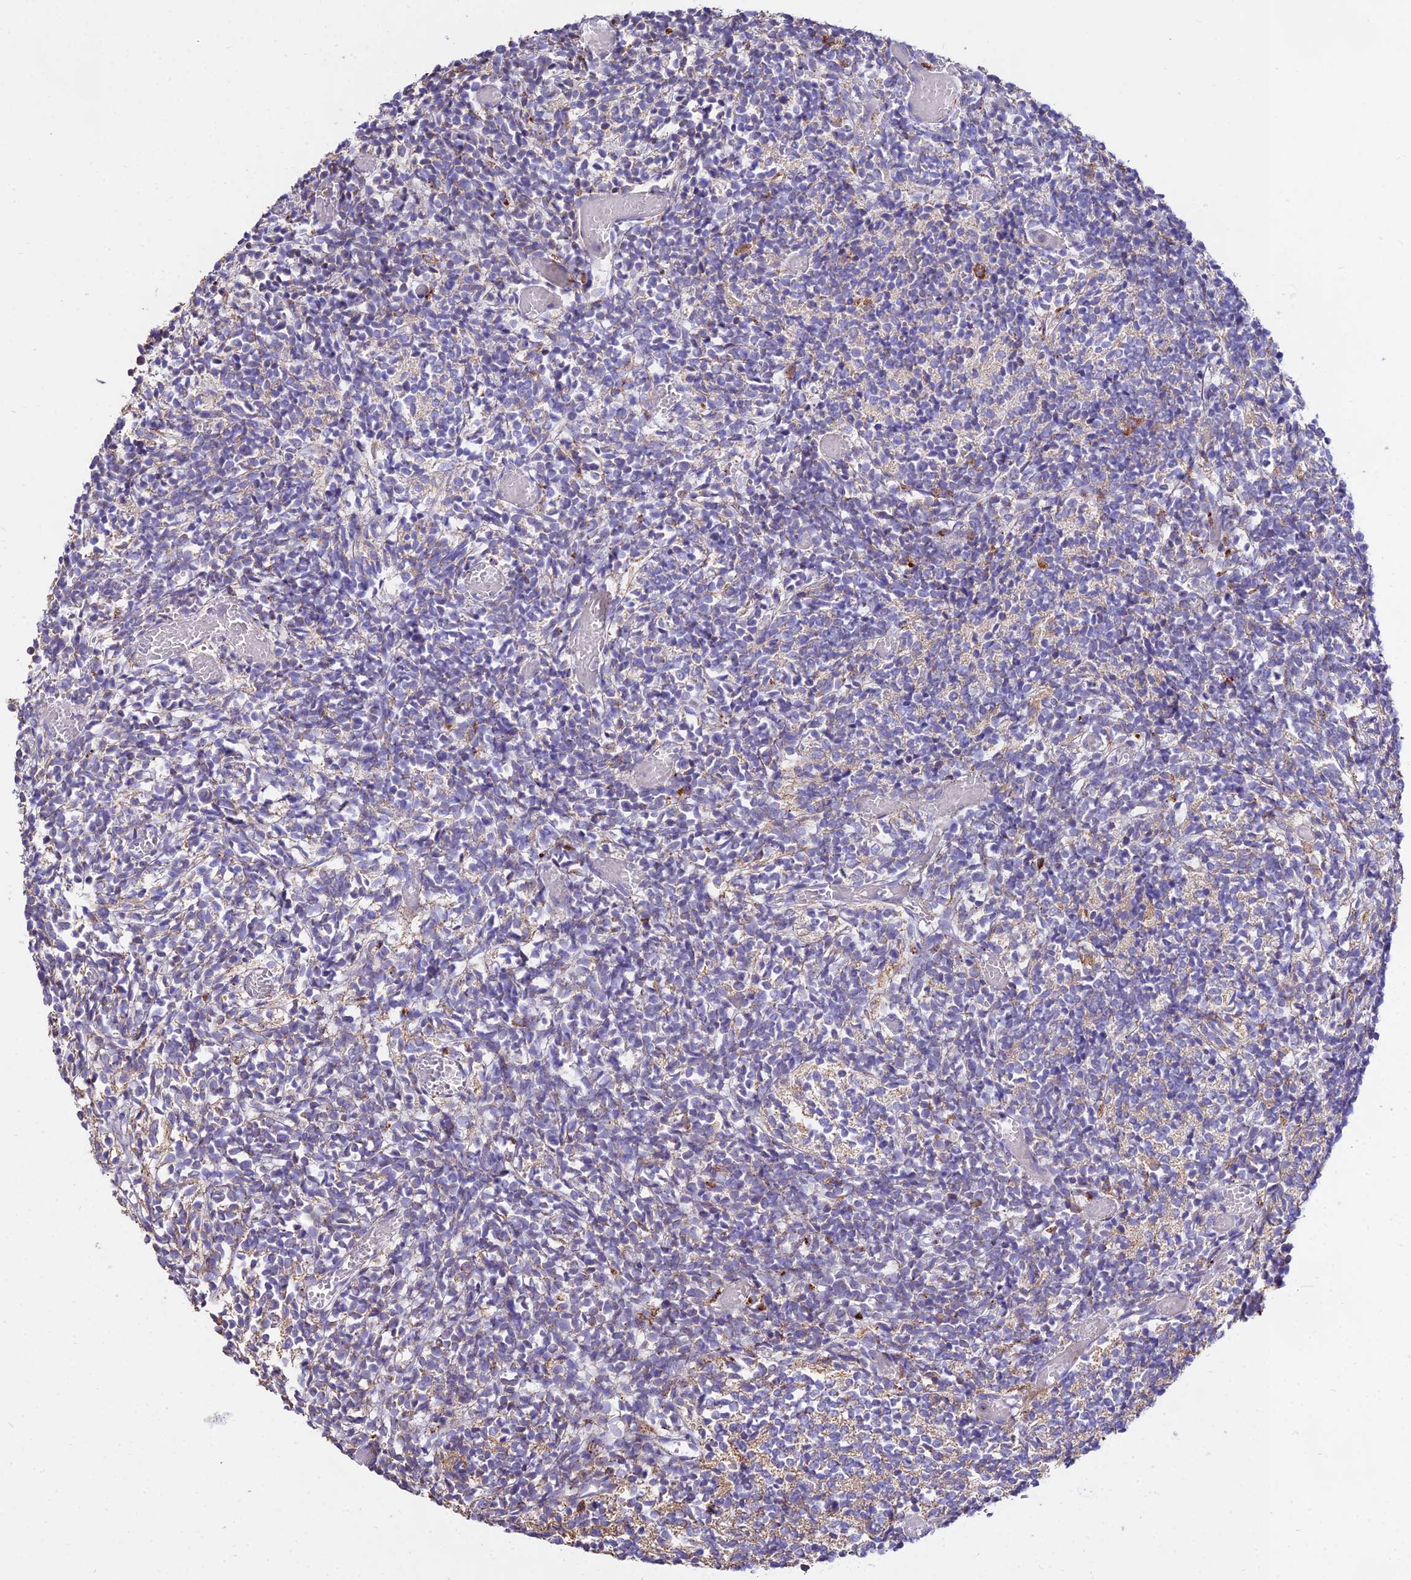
{"staining": {"intensity": "negative", "quantity": "none", "location": "none"}, "tissue": "glioma", "cell_type": "Tumor cells", "image_type": "cancer", "snomed": [{"axis": "morphology", "description": "Glioma, malignant, Low grade"}, {"axis": "topography", "description": "Brain"}], "caption": "Immunohistochemistry (IHC) micrograph of human glioma stained for a protein (brown), which displays no expression in tumor cells.", "gene": "PNLIPRP3", "patient": {"sex": "female", "age": 1}}